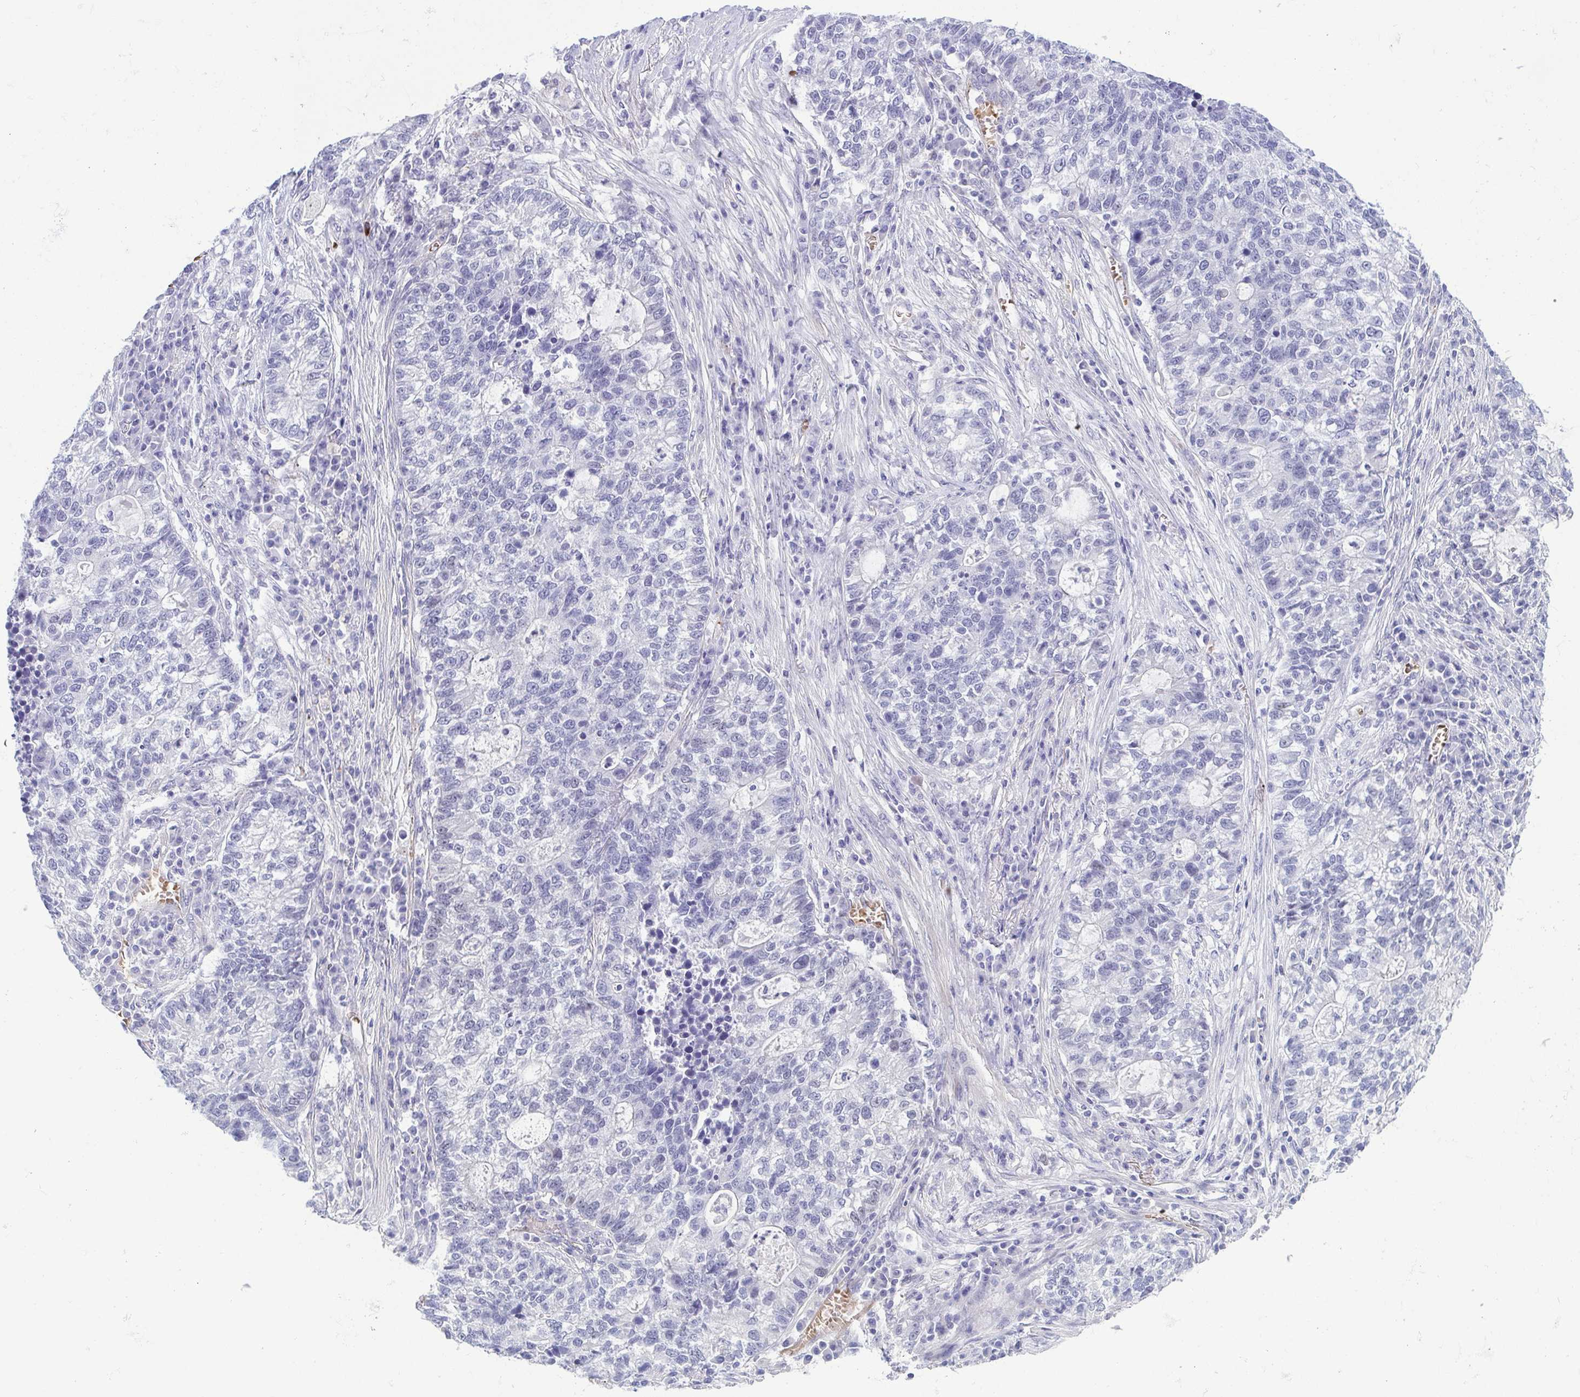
{"staining": {"intensity": "negative", "quantity": "none", "location": "none"}, "tissue": "lung cancer", "cell_type": "Tumor cells", "image_type": "cancer", "snomed": [{"axis": "morphology", "description": "Adenocarcinoma, NOS"}, {"axis": "topography", "description": "Lung"}], "caption": "This is a micrograph of immunohistochemistry (IHC) staining of lung adenocarcinoma, which shows no expression in tumor cells.", "gene": "MORC4", "patient": {"sex": "male", "age": 57}}